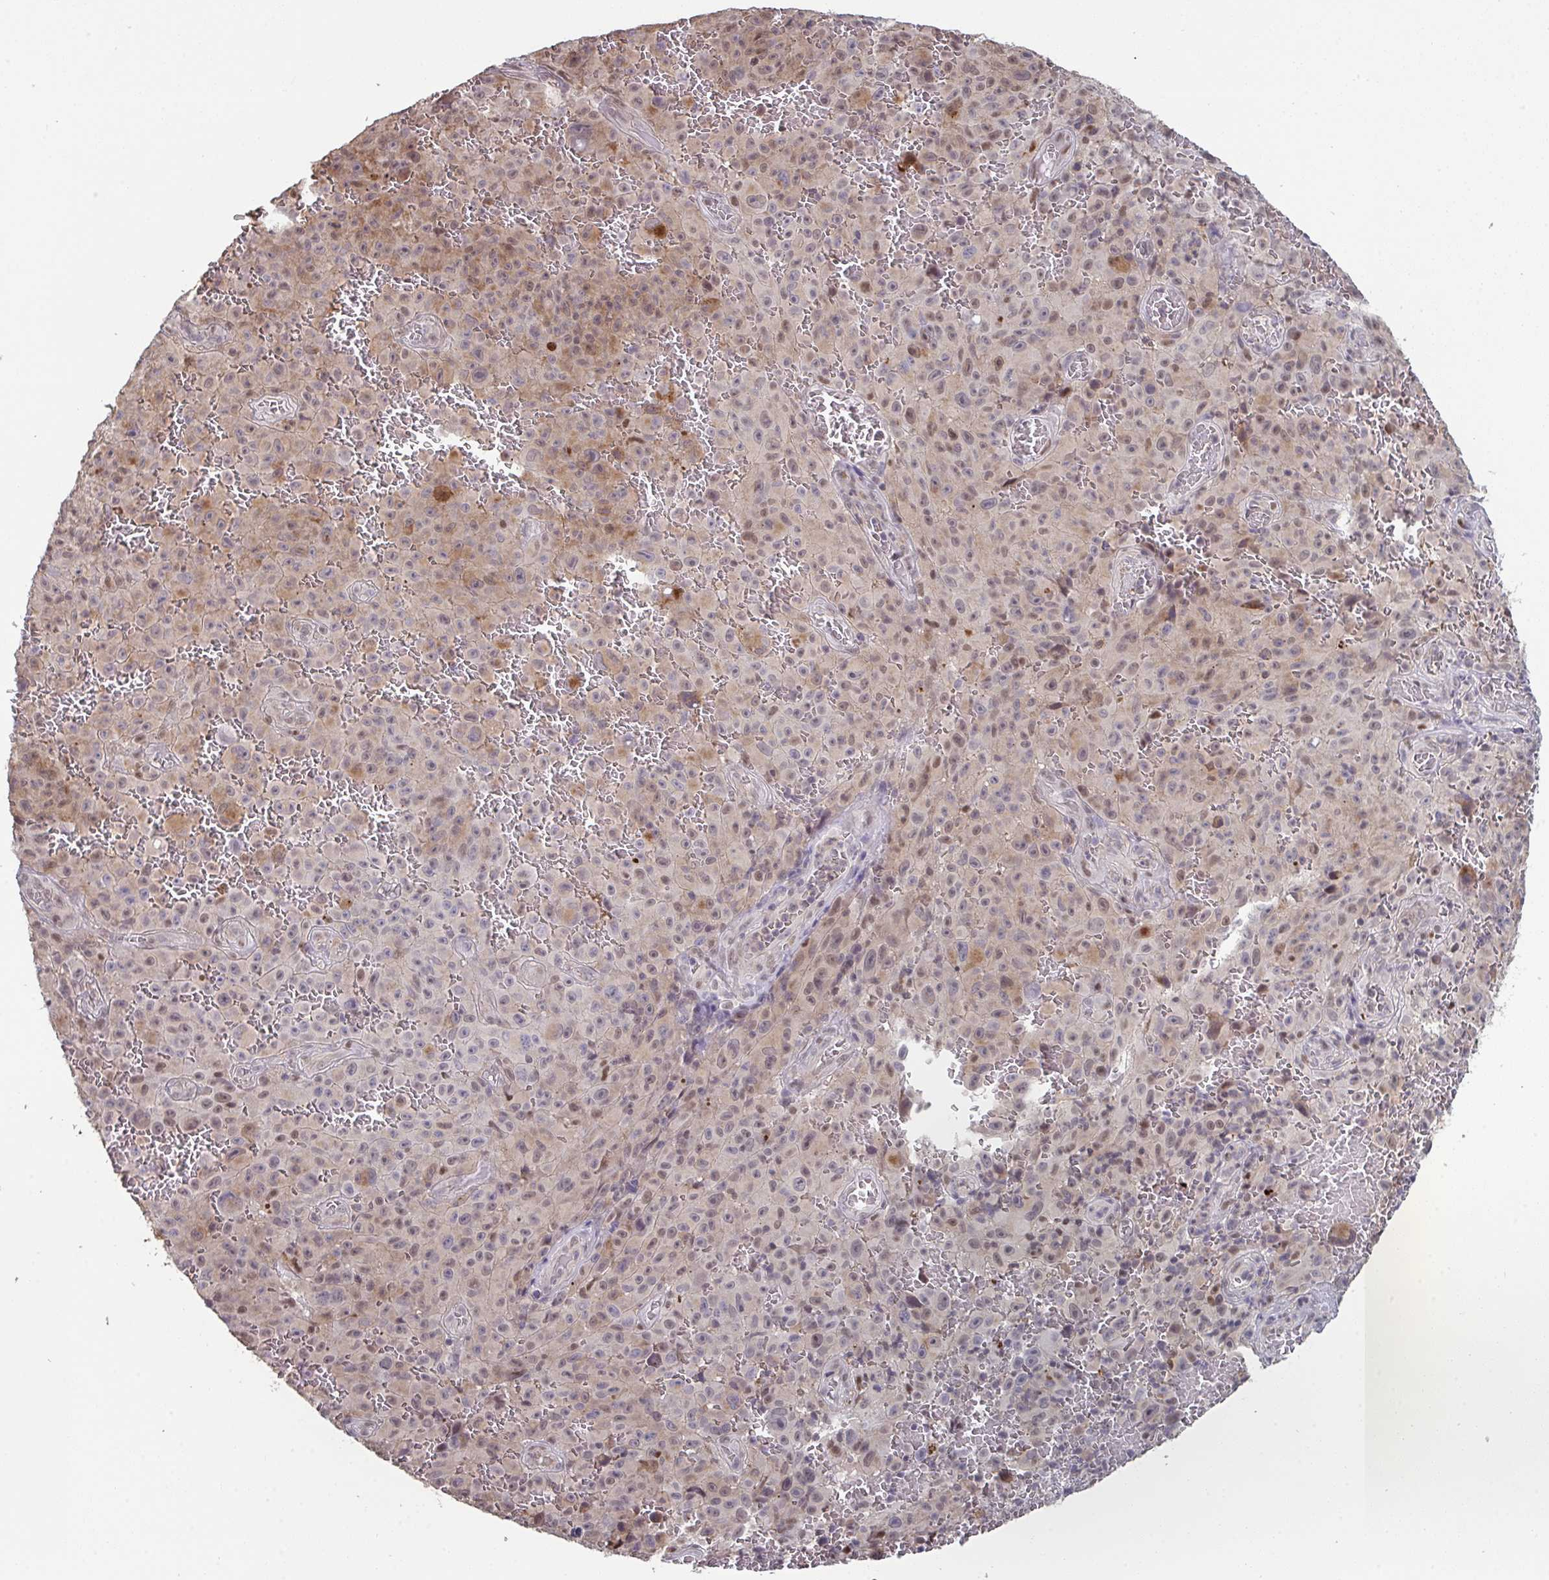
{"staining": {"intensity": "weak", "quantity": "25%-75%", "location": "cytoplasmic/membranous,nuclear"}, "tissue": "melanoma", "cell_type": "Tumor cells", "image_type": "cancer", "snomed": [{"axis": "morphology", "description": "Malignant melanoma, NOS"}, {"axis": "topography", "description": "Skin"}], "caption": "Melanoma tissue reveals weak cytoplasmic/membranous and nuclear staining in about 25%-75% of tumor cells (Brightfield microscopy of DAB IHC at high magnification).", "gene": "ACD", "patient": {"sex": "female", "age": 82}}